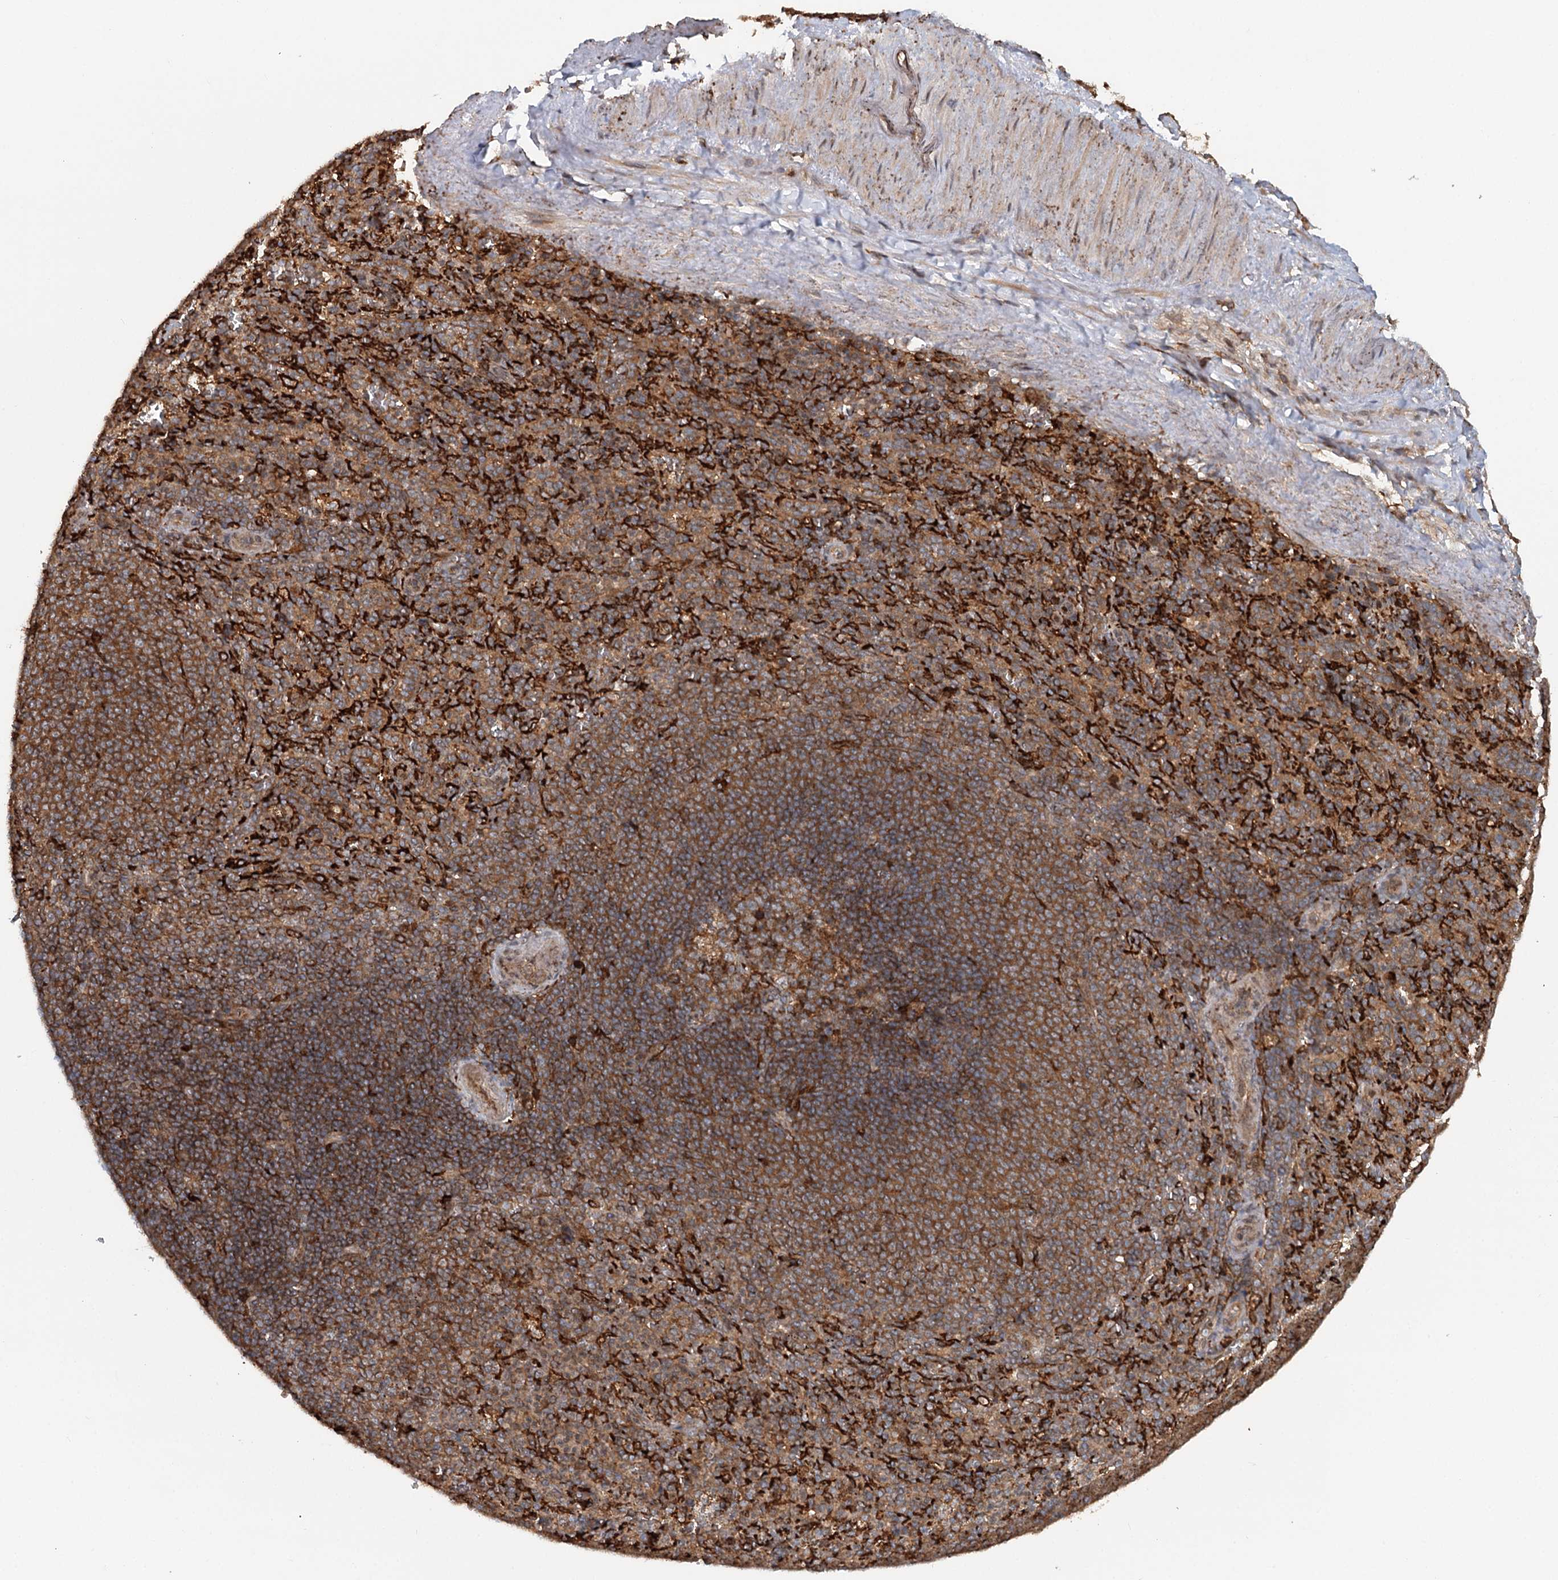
{"staining": {"intensity": "moderate", "quantity": ">75%", "location": "cytoplasmic/membranous"}, "tissue": "spleen", "cell_type": "Cells in red pulp", "image_type": "normal", "snomed": [{"axis": "morphology", "description": "Normal tissue, NOS"}, {"axis": "topography", "description": "Spleen"}], "caption": "Benign spleen reveals moderate cytoplasmic/membranous expression in approximately >75% of cells in red pulp (IHC, brightfield microscopy, high magnification)..", "gene": "RNF111", "patient": {"sex": "female", "age": 21}}